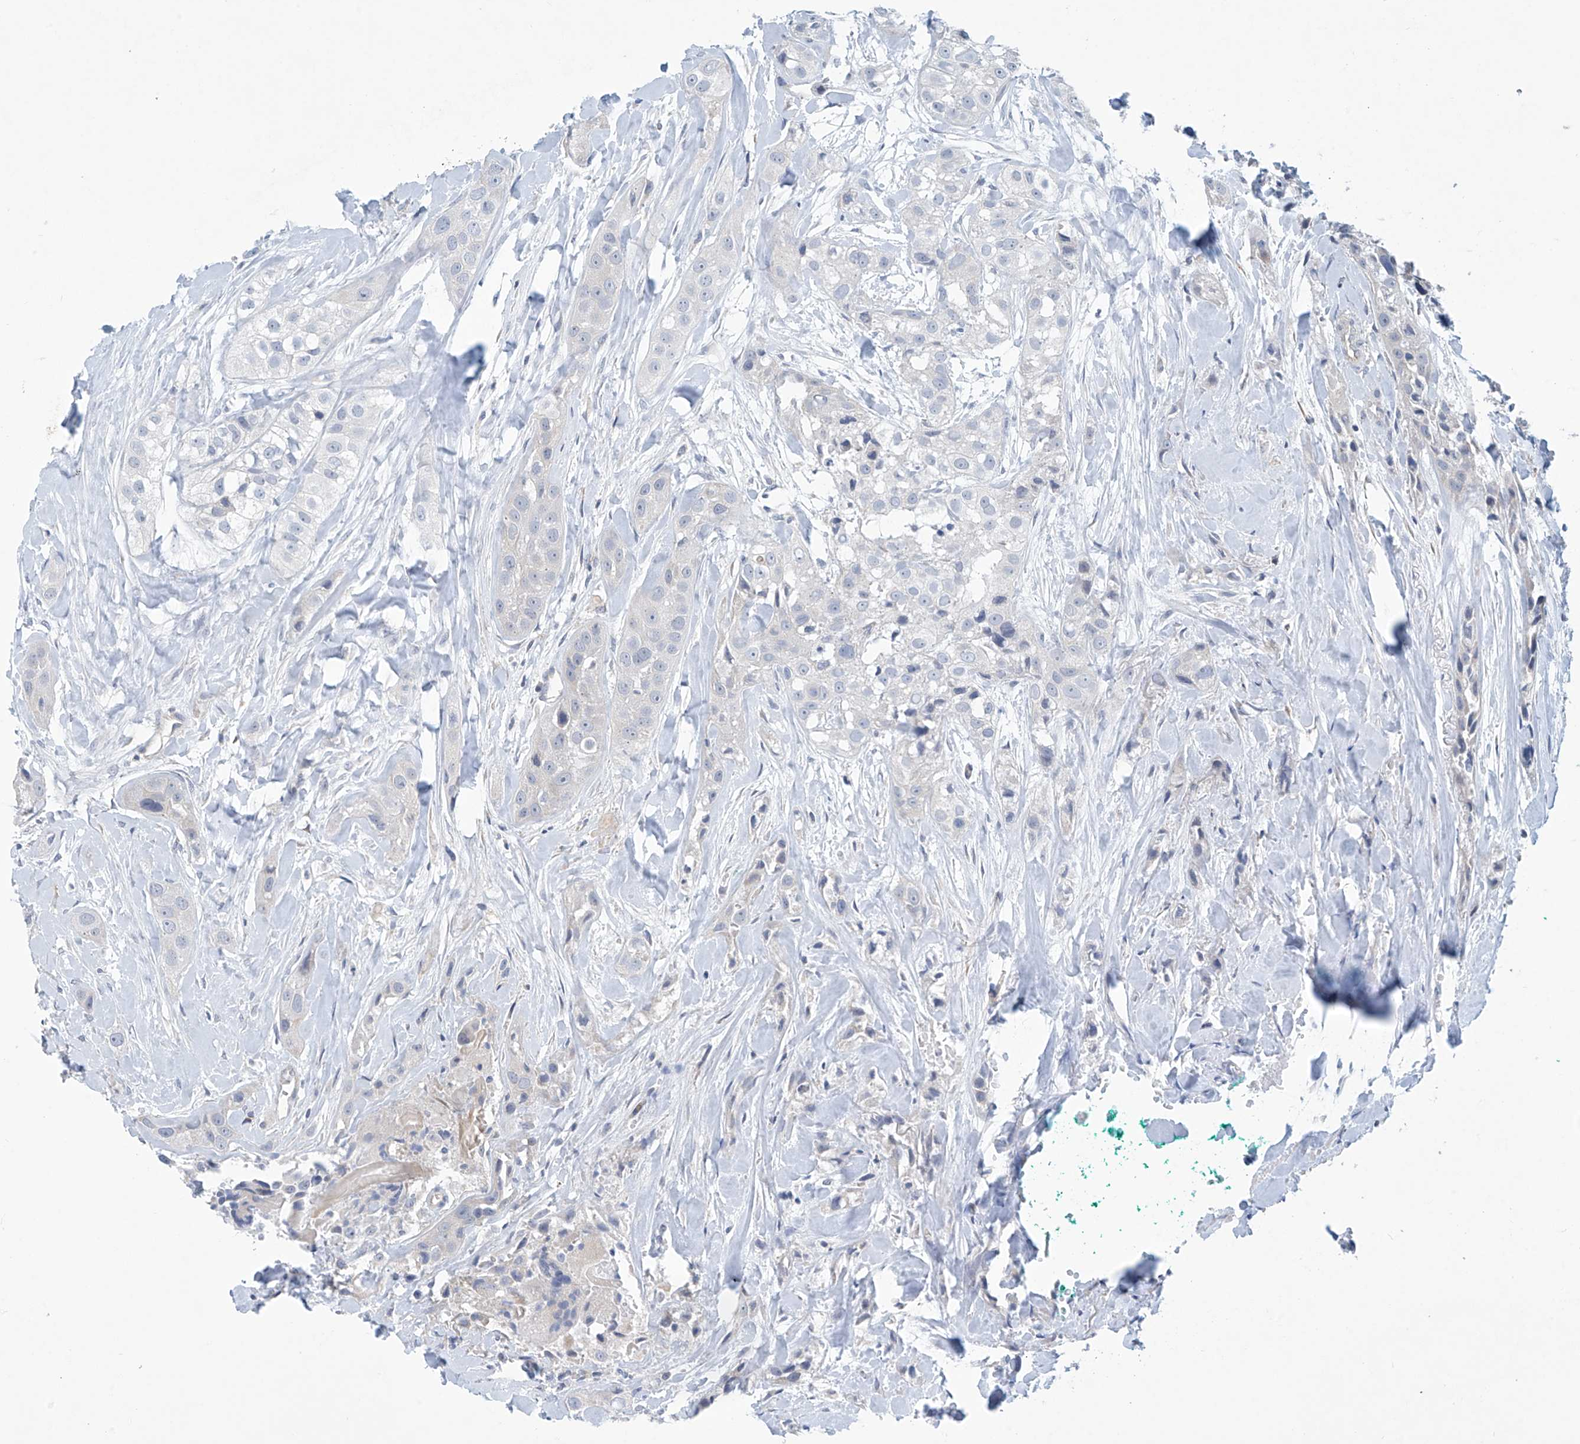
{"staining": {"intensity": "negative", "quantity": "none", "location": "none"}, "tissue": "head and neck cancer", "cell_type": "Tumor cells", "image_type": "cancer", "snomed": [{"axis": "morphology", "description": "Normal tissue, NOS"}, {"axis": "morphology", "description": "Squamous cell carcinoma, NOS"}, {"axis": "topography", "description": "Skeletal muscle"}, {"axis": "topography", "description": "Head-Neck"}], "caption": "Head and neck squamous cell carcinoma was stained to show a protein in brown. There is no significant positivity in tumor cells.", "gene": "ABHD13", "patient": {"sex": "male", "age": 51}}